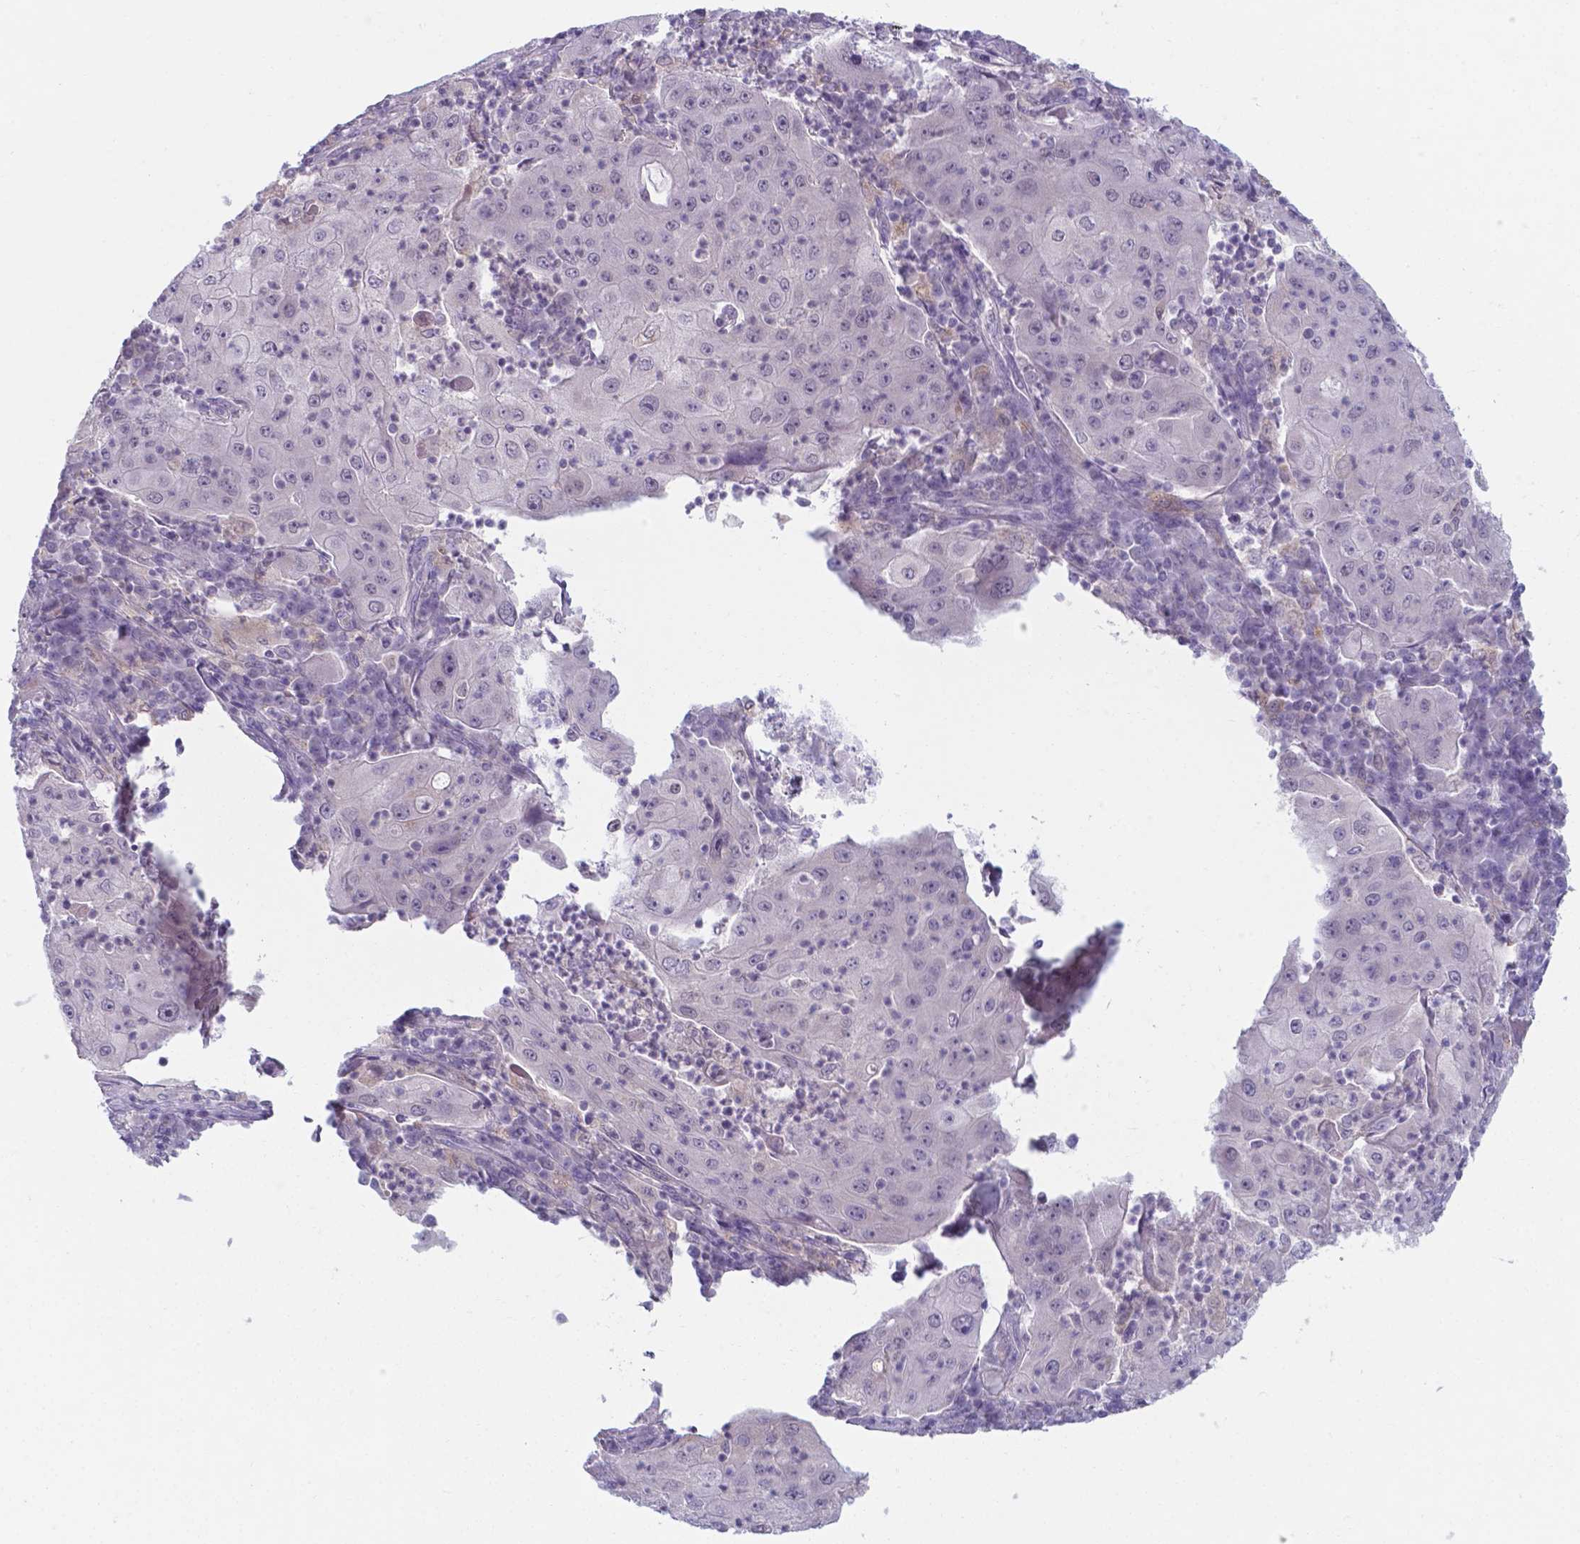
{"staining": {"intensity": "negative", "quantity": "none", "location": "none"}, "tissue": "lung cancer", "cell_type": "Tumor cells", "image_type": "cancer", "snomed": [{"axis": "morphology", "description": "Squamous cell carcinoma, NOS"}, {"axis": "topography", "description": "Lung"}], "caption": "Lung cancer was stained to show a protein in brown. There is no significant positivity in tumor cells.", "gene": "AP5B1", "patient": {"sex": "female", "age": 59}}